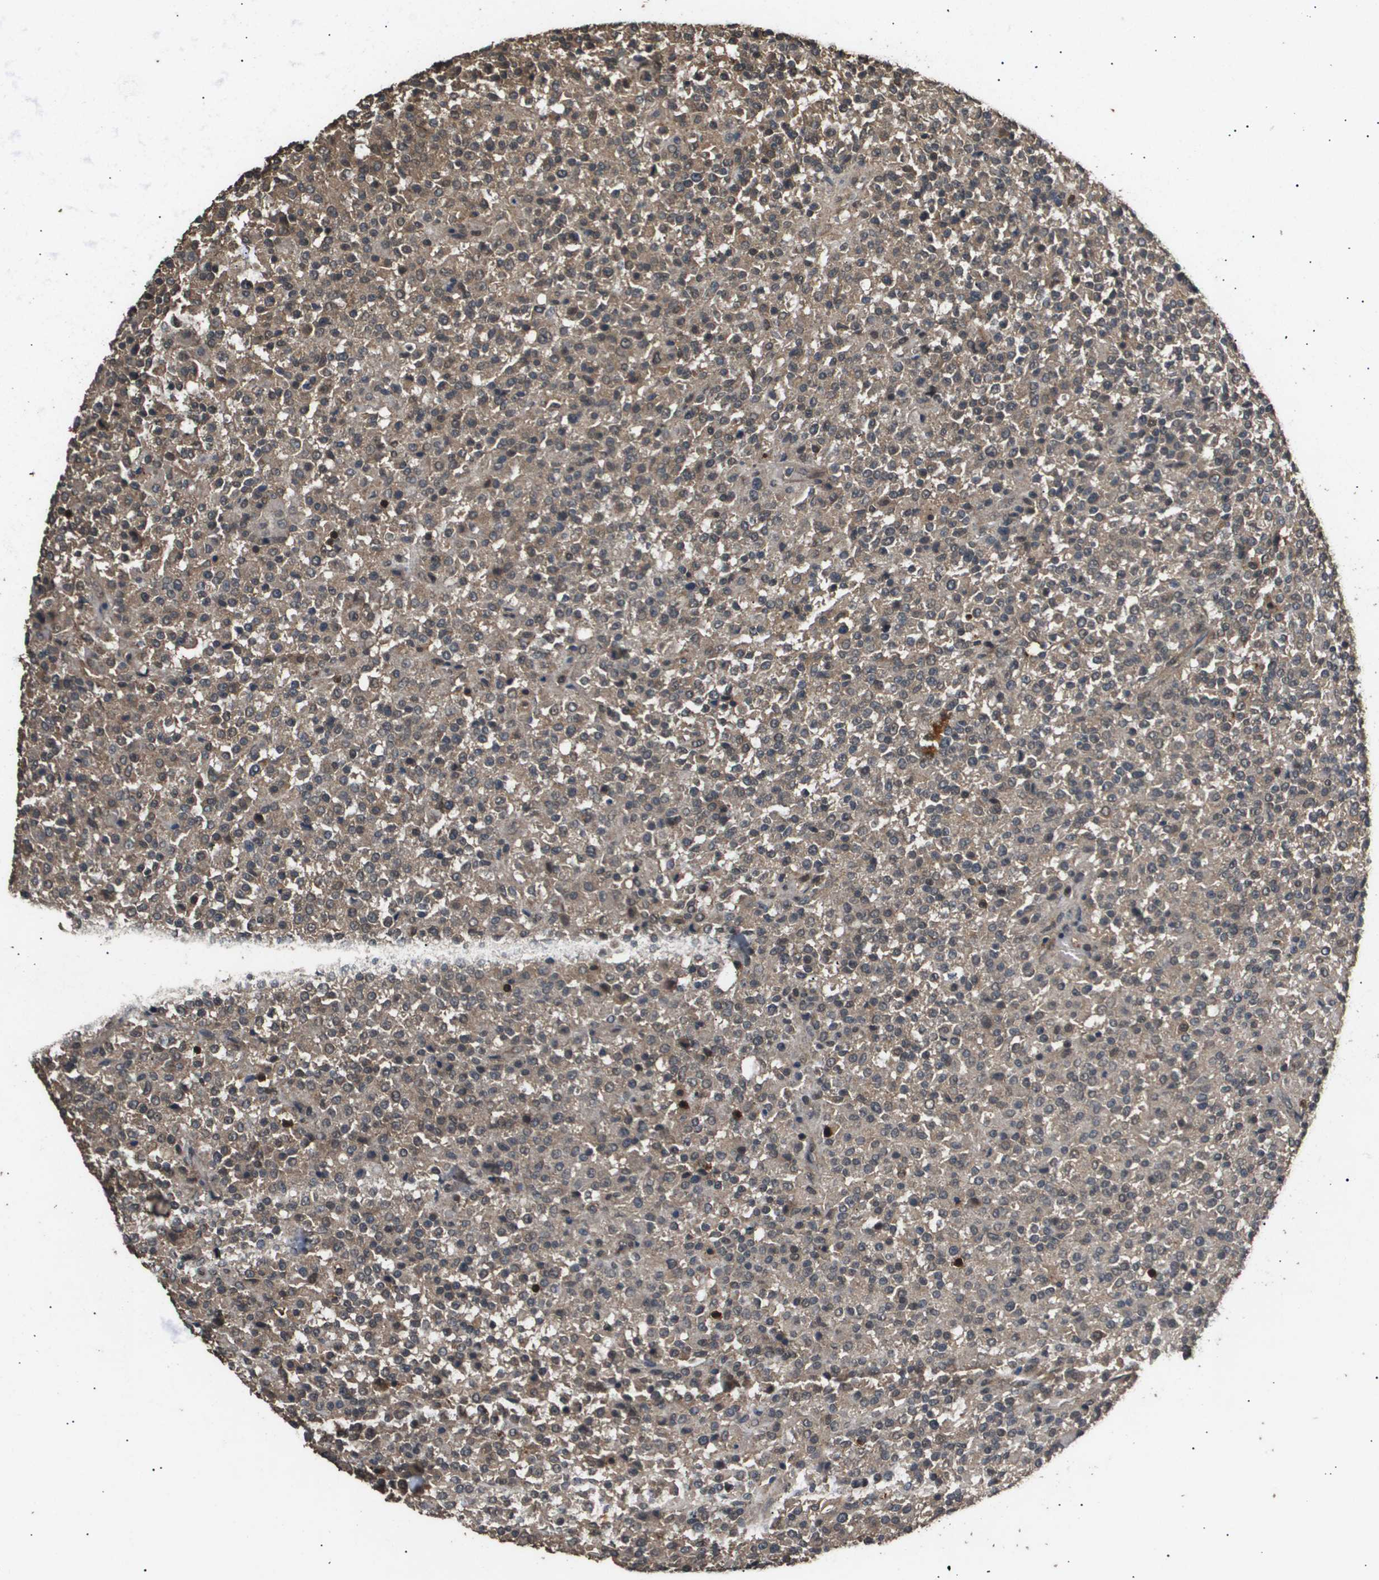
{"staining": {"intensity": "weak", "quantity": ">75%", "location": "cytoplasmic/membranous"}, "tissue": "testis cancer", "cell_type": "Tumor cells", "image_type": "cancer", "snomed": [{"axis": "morphology", "description": "Seminoma, NOS"}, {"axis": "topography", "description": "Testis"}], "caption": "Immunohistochemistry (IHC) (DAB) staining of human testis seminoma shows weak cytoplasmic/membranous protein expression in about >75% of tumor cells. The protein of interest is stained brown, and the nuclei are stained in blue (DAB (3,3'-diaminobenzidine) IHC with brightfield microscopy, high magnification).", "gene": "ING1", "patient": {"sex": "male", "age": 59}}